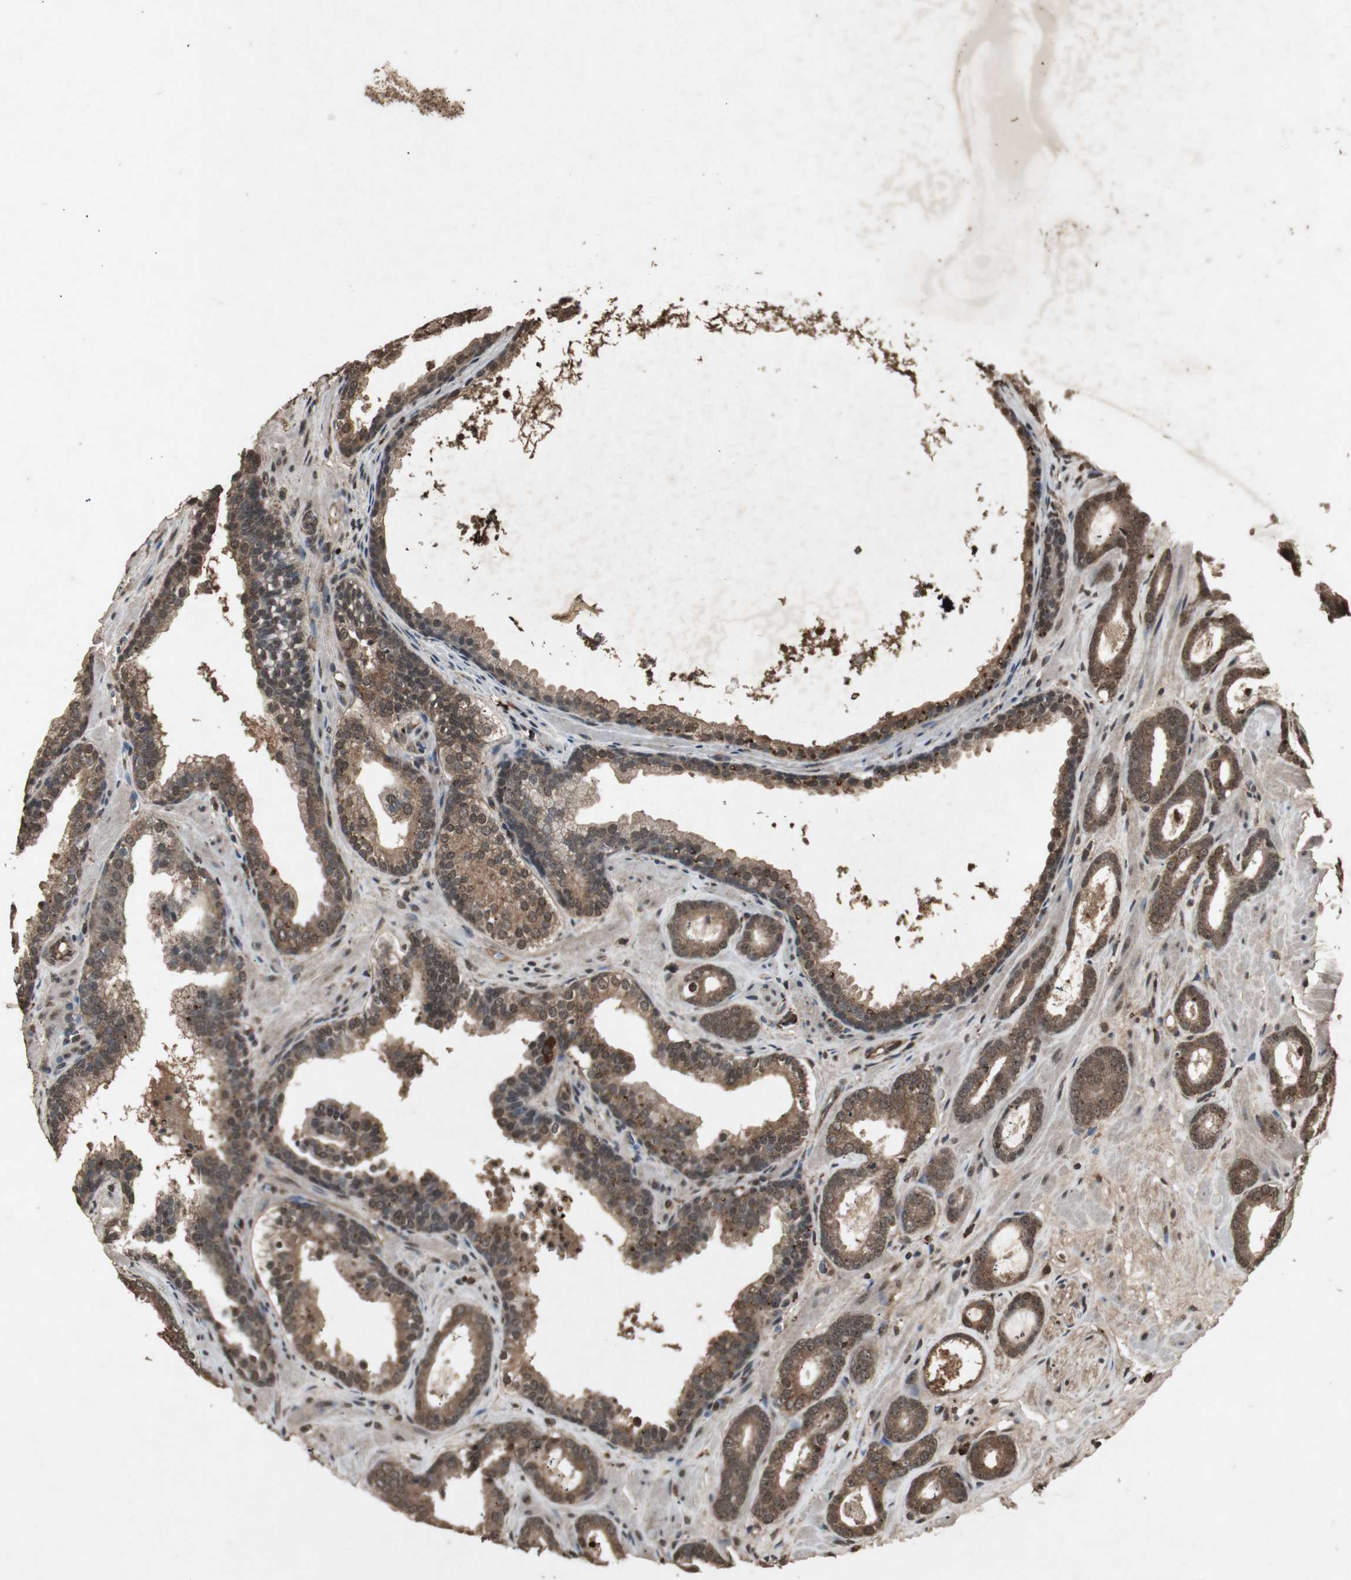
{"staining": {"intensity": "moderate", "quantity": ">75%", "location": "cytoplasmic/membranous,nuclear"}, "tissue": "prostate cancer", "cell_type": "Tumor cells", "image_type": "cancer", "snomed": [{"axis": "morphology", "description": "Adenocarcinoma, Low grade"}, {"axis": "topography", "description": "Prostate"}], "caption": "Brown immunohistochemical staining in adenocarcinoma (low-grade) (prostate) demonstrates moderate cytoplasmic/membranous and nuclear positivity in about >75% of tumor cells.", "gene": "EMX1", "patient": {"sex": "male", "age": 57}}